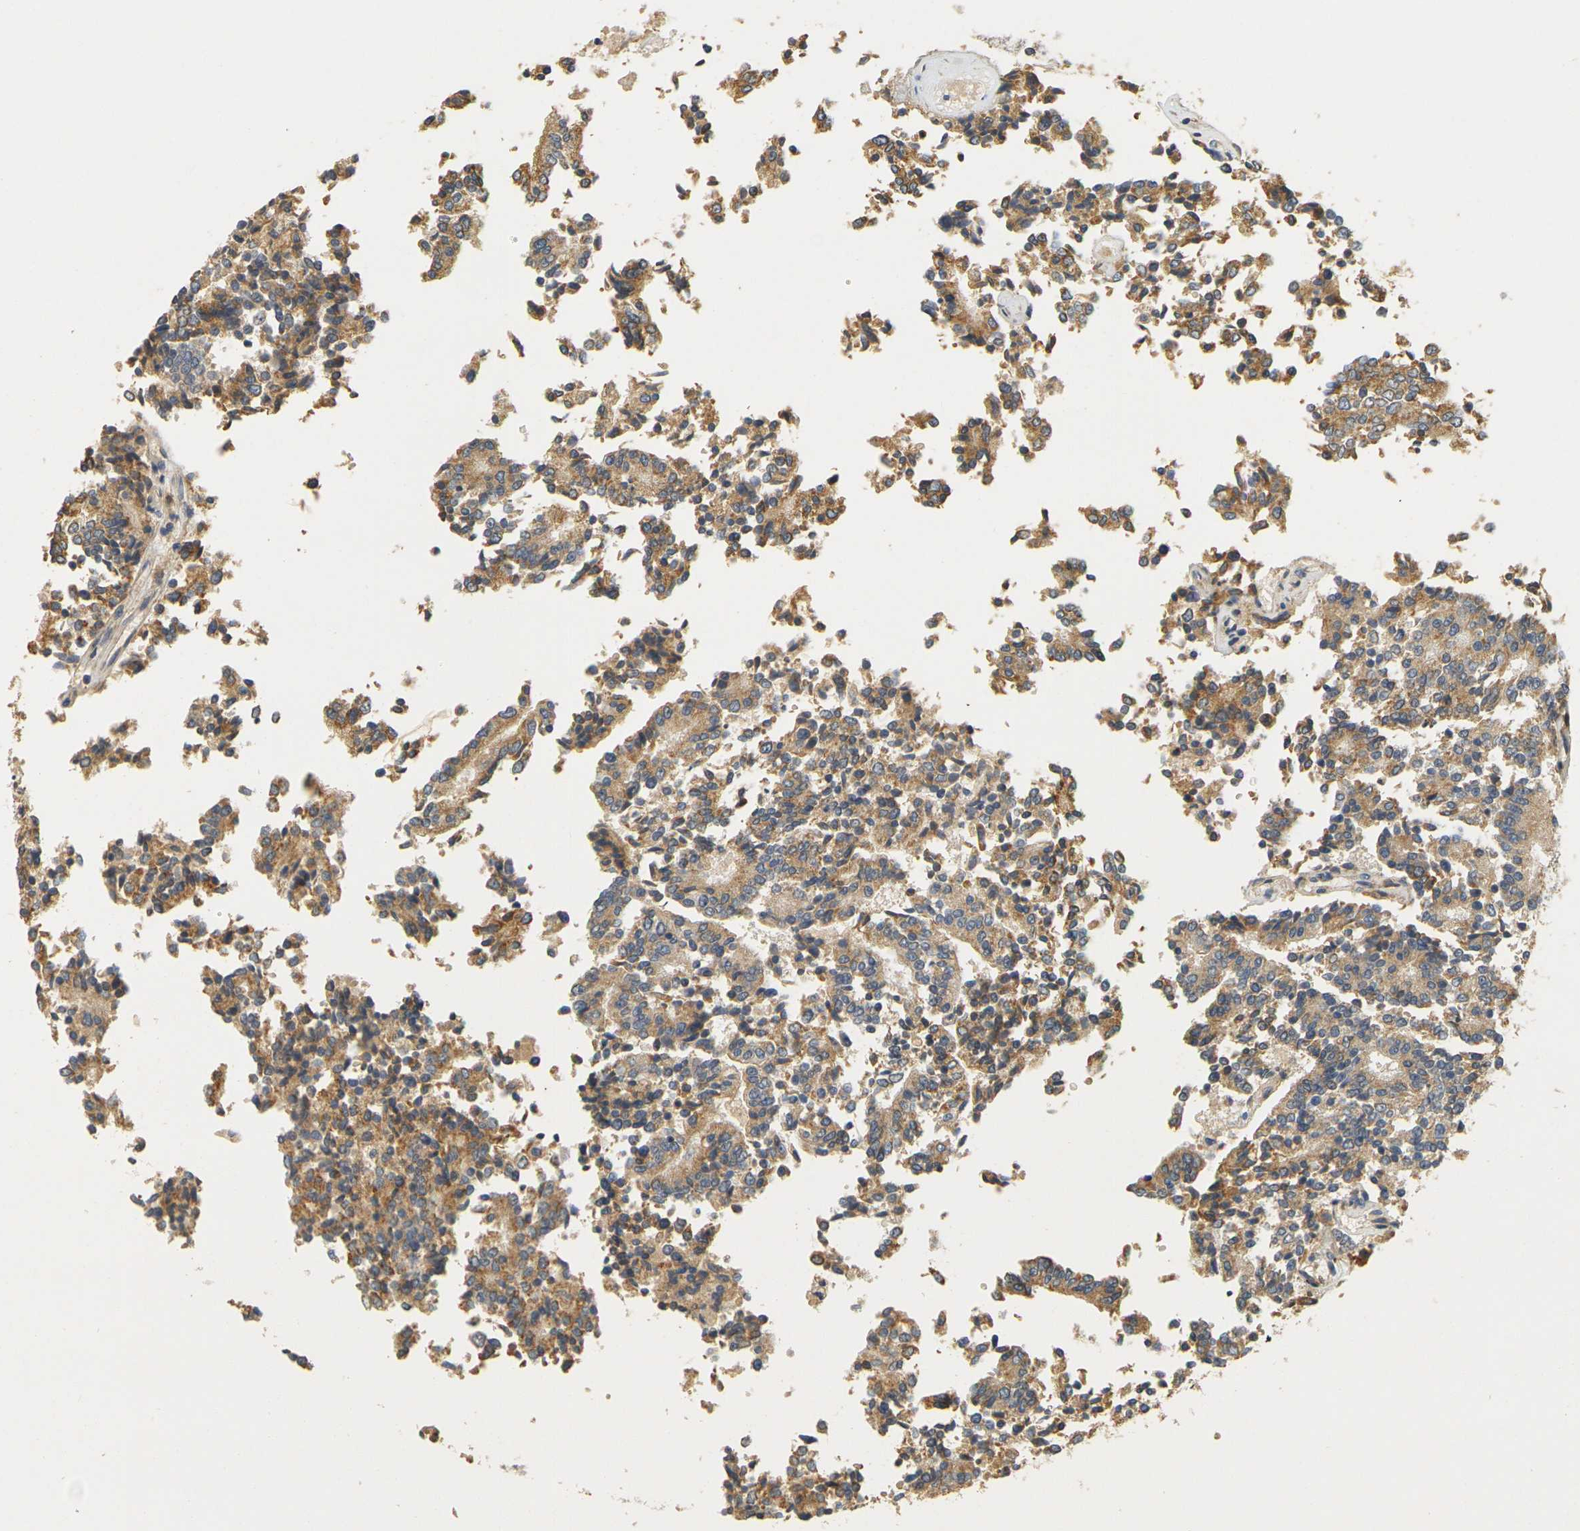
{"staining": {"intensity": "moderate", "quantity": ">75%", "location": "cytoplasmic/membranous"}, "tissue": "prostate cancer", "cell_type": "Tumor cells", "image_type": "cancer", "snomed": [{"axis": "morphology", "description": "Normal tissue, NOS"}, {"axis": "morphology", "description": "Adenocarcinoma, High grade"}, {"axis": "topography", "description": "Prostate"}, {"axis": "topography", "description": "Seminal veicle"}], "caption": "Protein expression analysis of adenocarcinoma (high-grade) (prostate) displays moderate cytoplasmic/membranous staining in about >75% of tumor cells. The staining was performed using DAB, with brown indicating positive protein expression. Nuclei are stained blue with hematoxylin.", "gene": "GDAP1", "patient": {"sex": "male", "age": 55}}